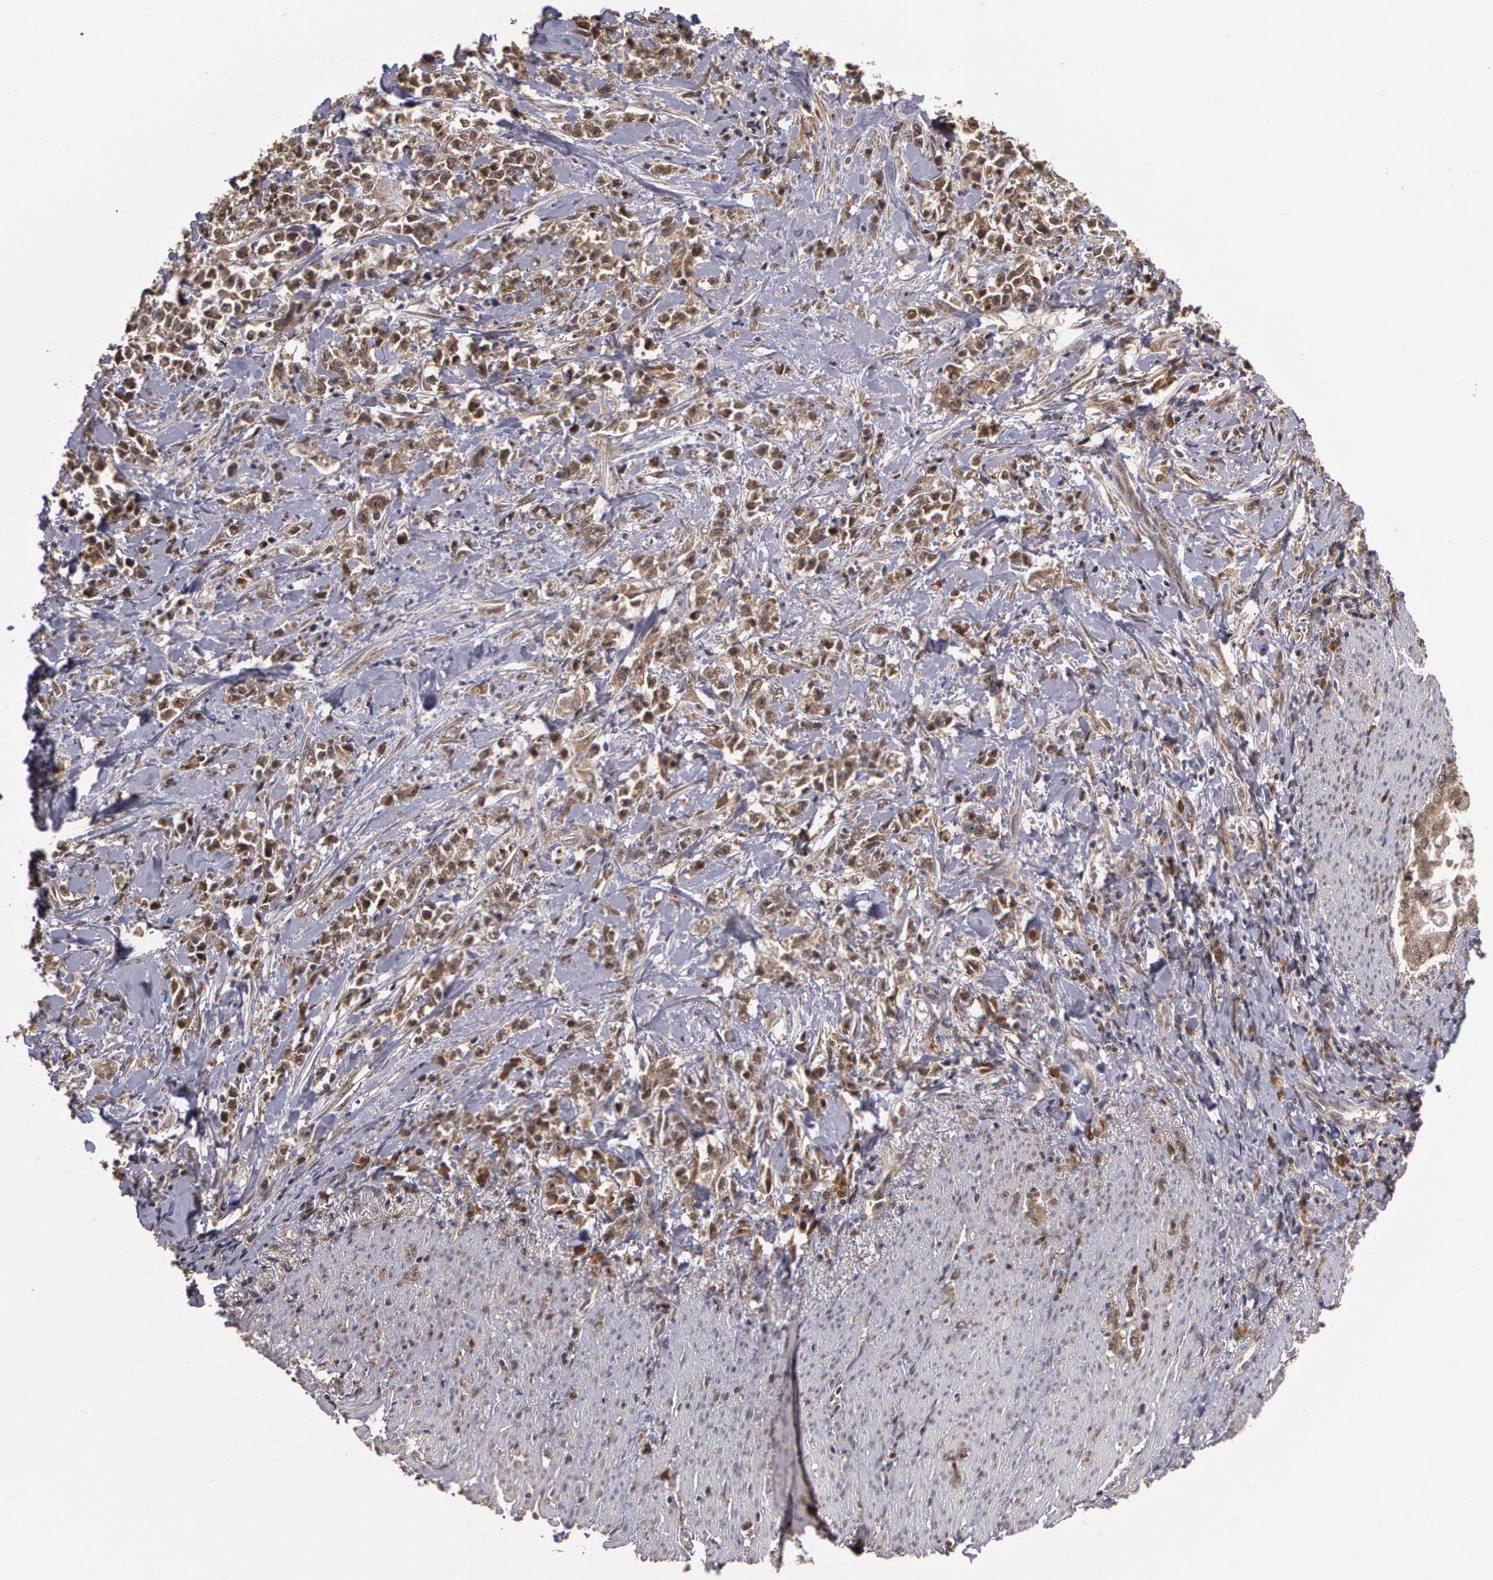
{"staining": {"intensity": "strong", "quantity": ">75%", "location": "cytoplasmic/membranous"}, "tissue": "stomach cancer", "cell_type": "Tumor cells", "image_type": "cancer", "snomed": [{"axis": "morphology", "description": "Adenocarcinoma, NOS"}, {"axis": "topography", "description": "Stomach, lower"}], "caption": "Immunohistochemistry (IHC) of human stomach cancer (adenocarcinoma) displays high levels of strong cytoplasmic/membranous expression in approximately >75% of tumor cells. (DAB IHC with brightfield microscopy, high magnification).", "gene": "GLIS1", "patient": {"sex": "male", "age": 88}}